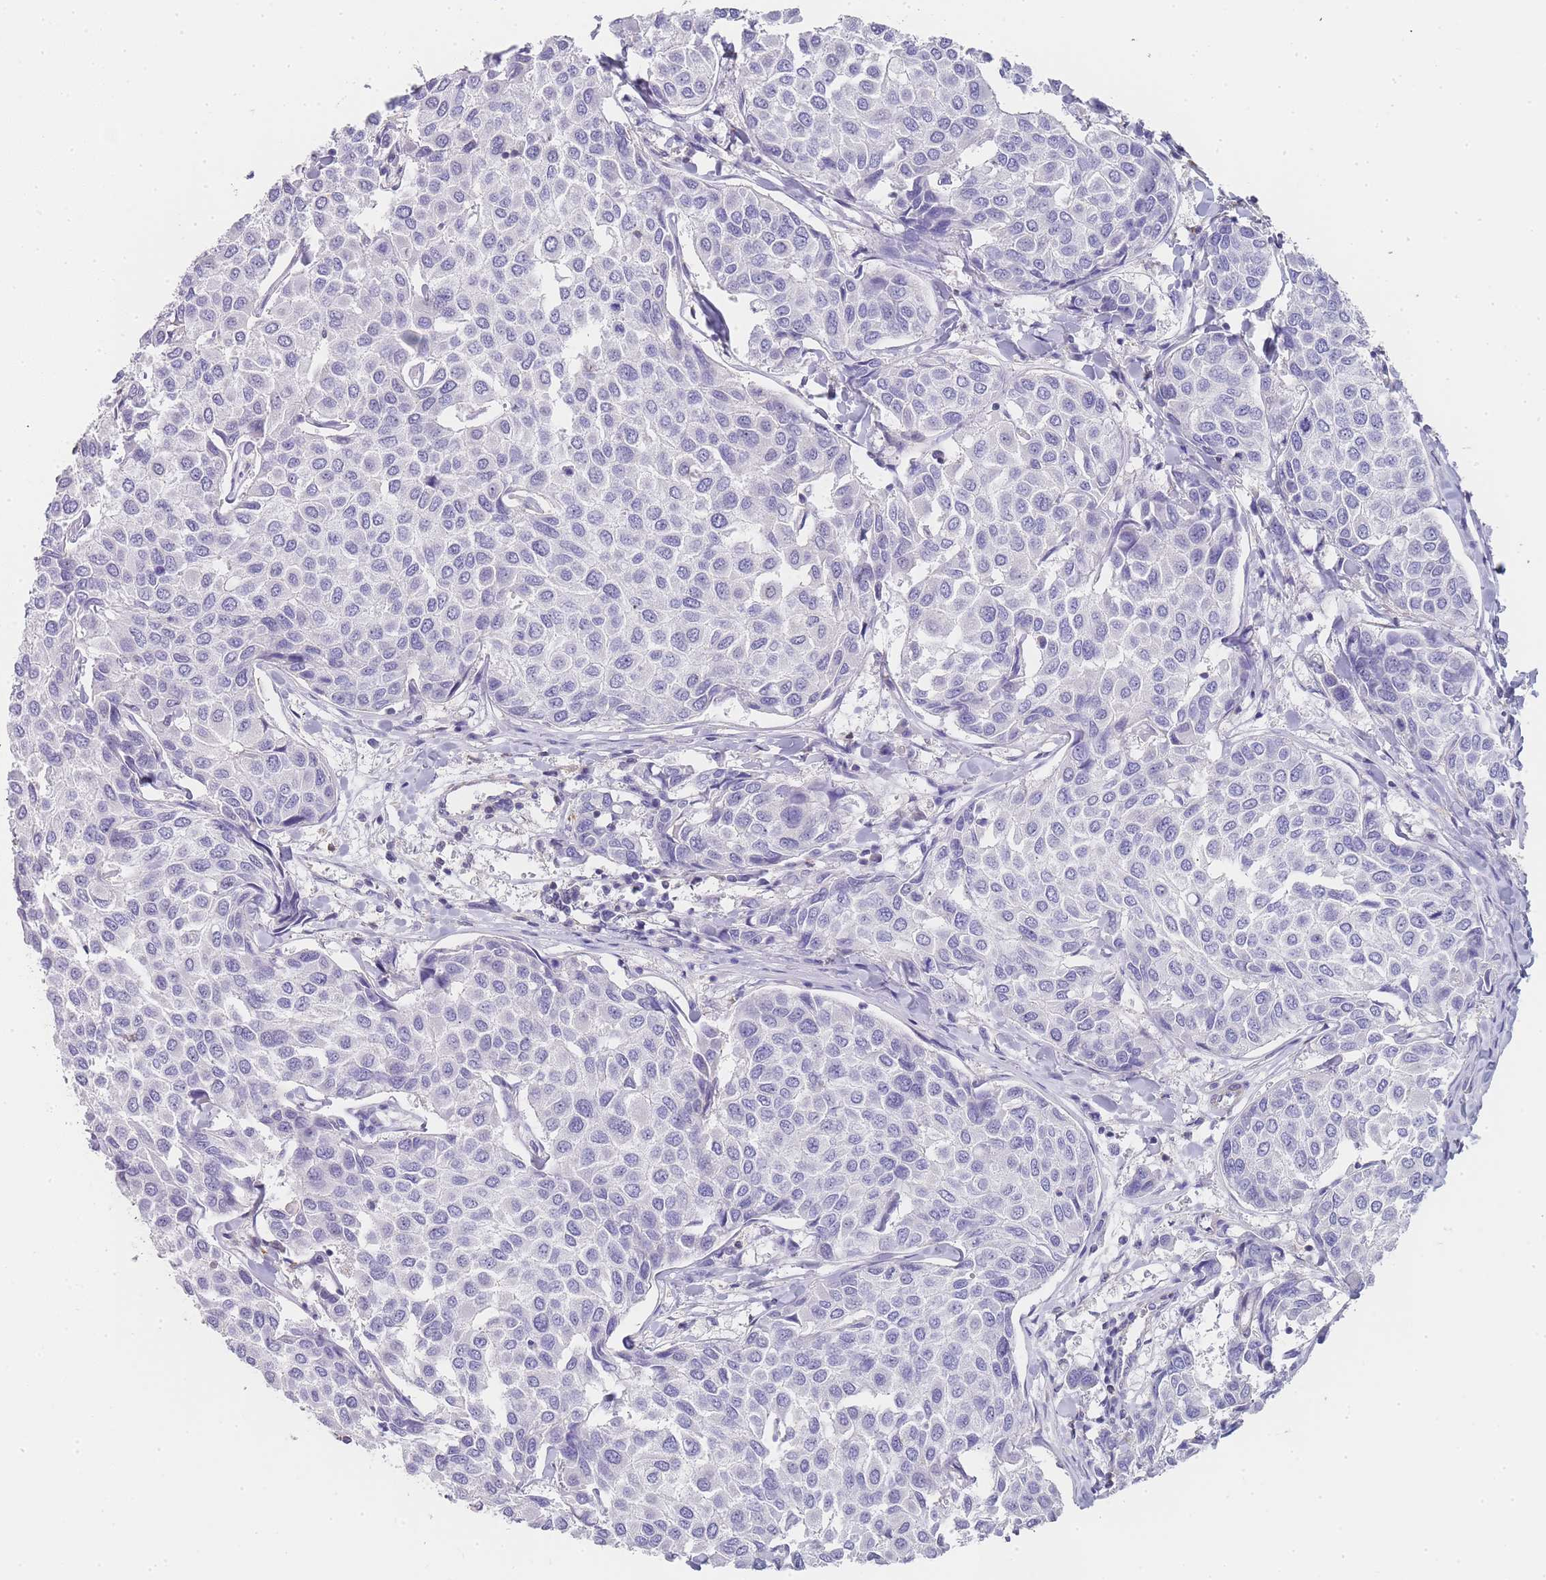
{"staining": {"intensity": "negative", "quantity": "none", "location": "none"}, "tissue": "breast cancer", "cell_type": "Tumor cells", "image_type": "cancer", "snomed": [{"axis": "morphology", "description": "Duct carcinoma"}, {"axis": "topography", "description": "Breast"}], "caption": "Histopathology image shows no protein positivity in tumor cells of breast cancer tissue. (IHC, brightfield microscopy, high magnification).", "gene": "NOP14", "patient": {"sex": "female", "age": 55}}